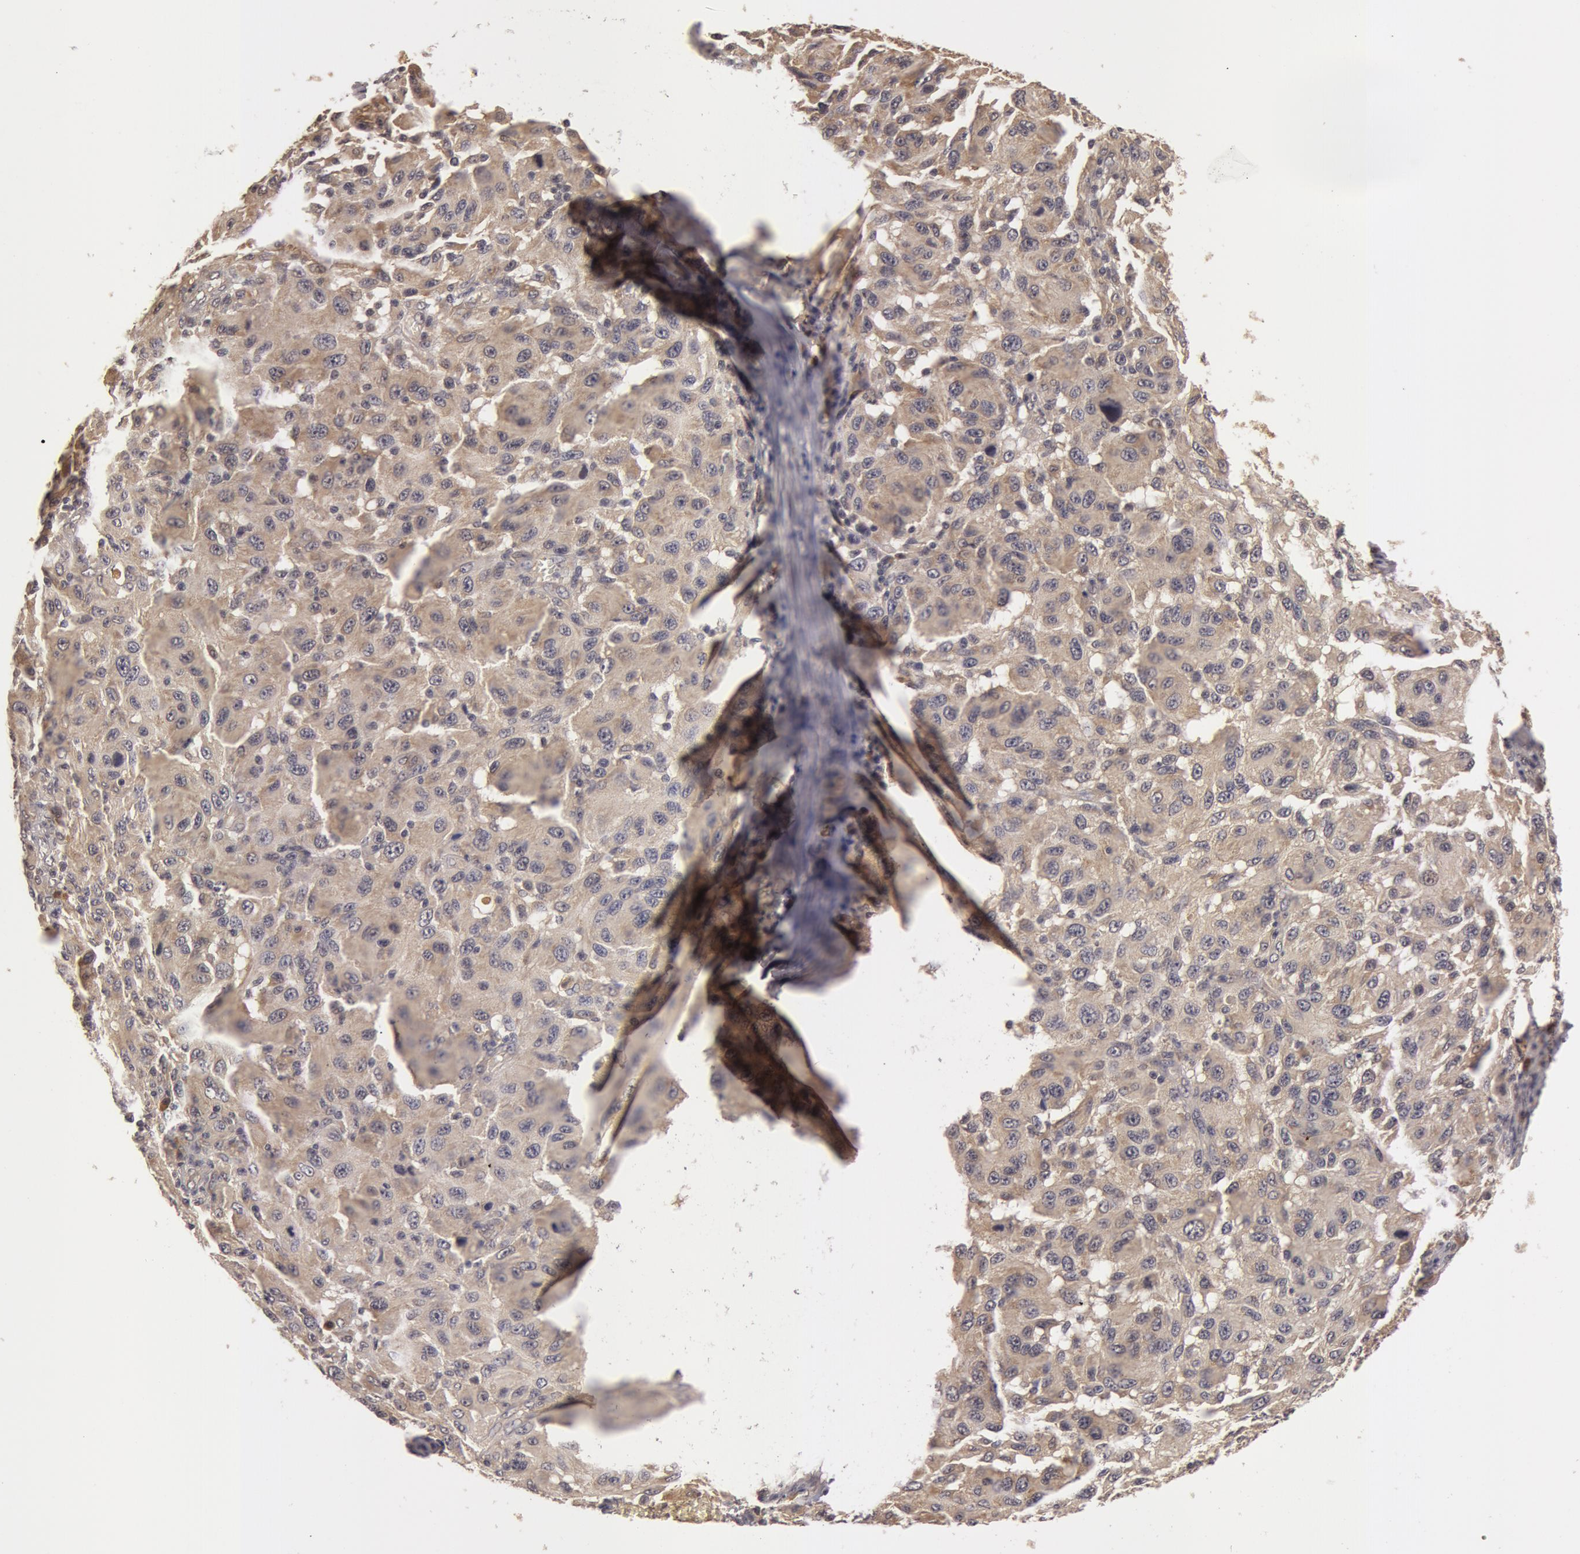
{"staining": {"intensity": "weak", "quantity": ">75%", "location": "cytoplasmic/membranous"}, "tissue": "melanoma", "cell_type": "Tumor cells", "image_type": "cancer", "snomed": [{"axis": "morphology", "description": "Malignant melanoma, NOS"}, {"axis": "topography", "description": "Skin"}], "caption": "Immunohistochemical staining of human malignant melanoma shows low levels of weak cytoplasmic/membranous protein expression in approximately >75% of tumor cells.", "gene": "BCHE", "patient": {"sex": "female", "age": 77}}